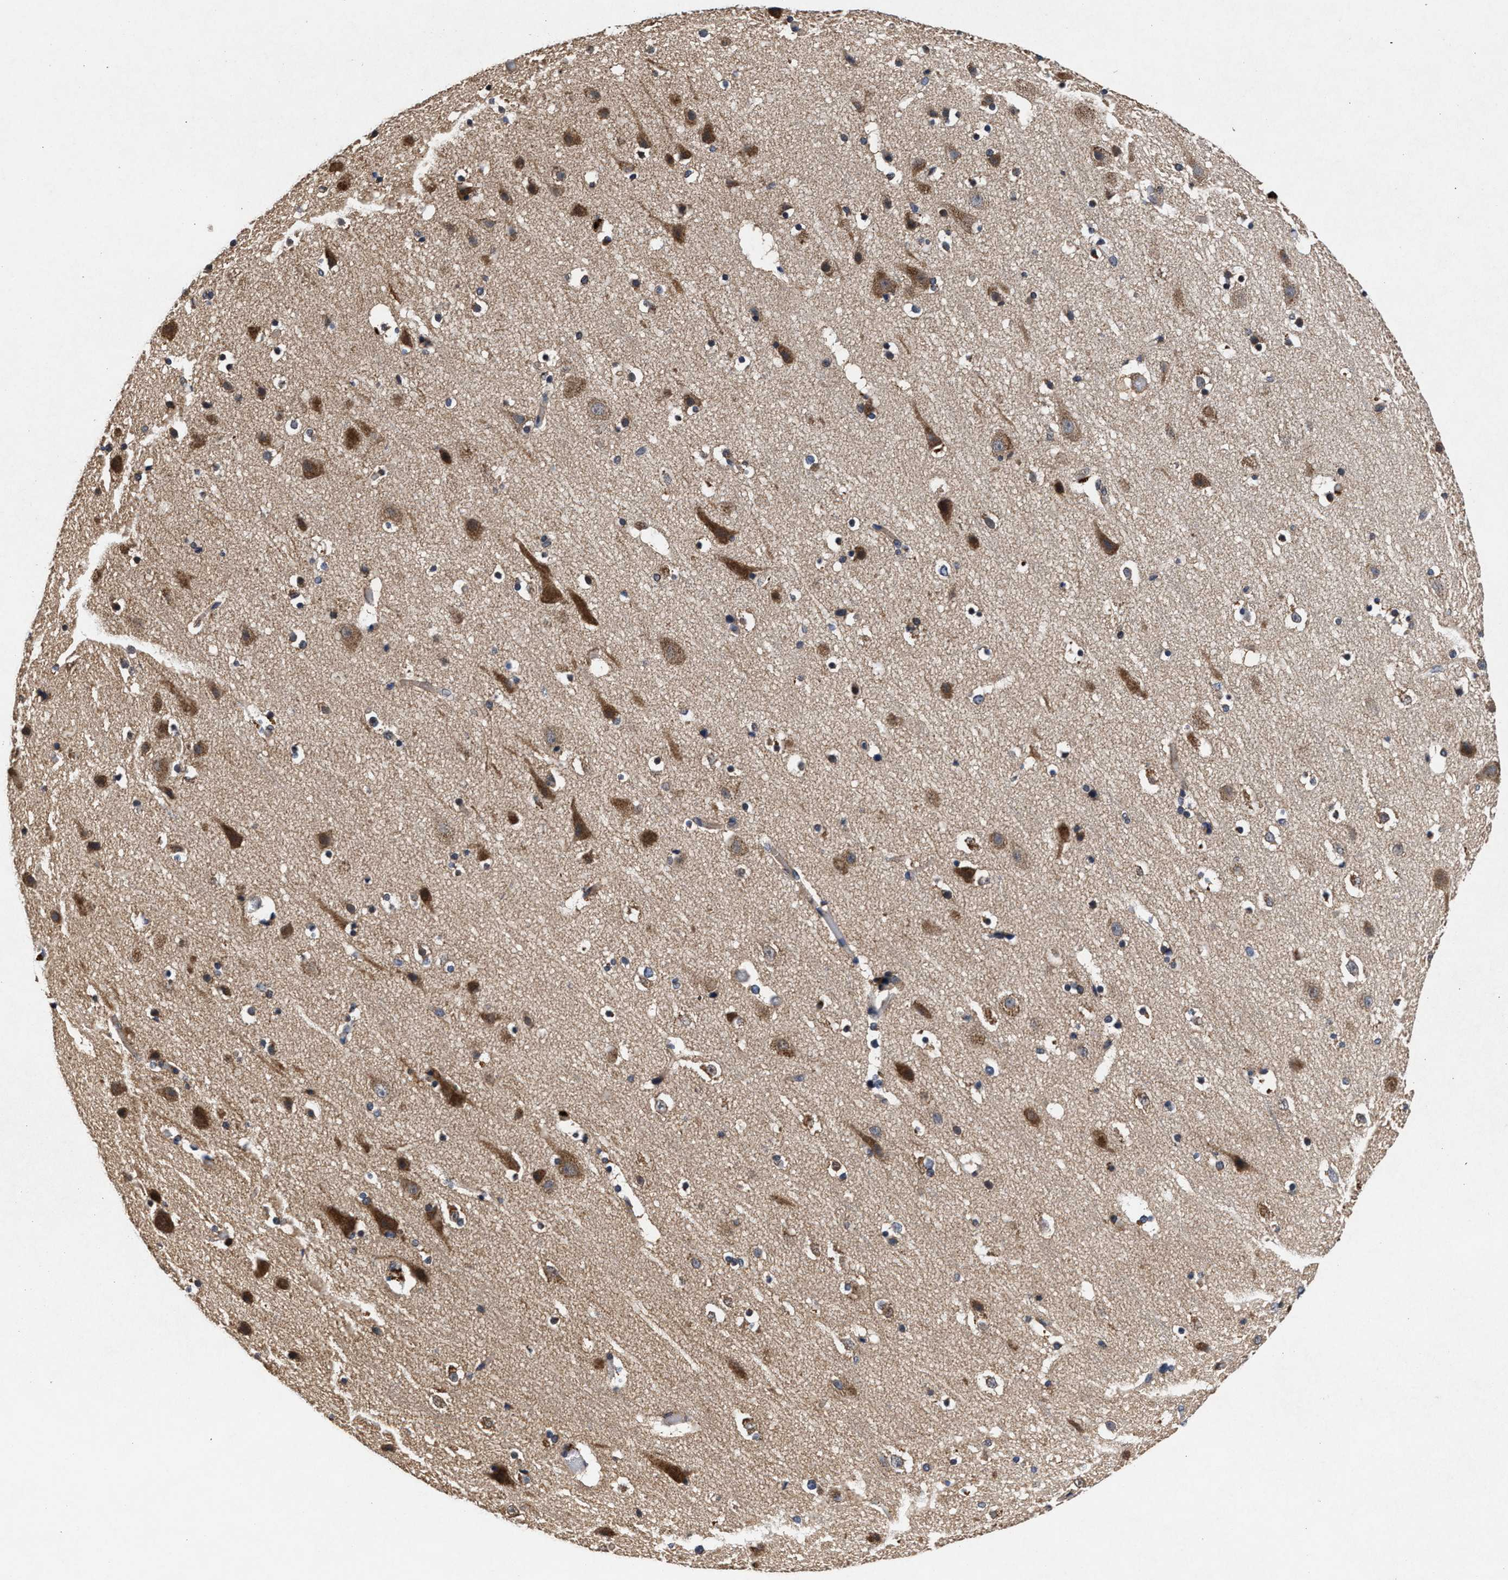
{"staining": {"intensity": "weak", "quantity": ">75%", "location": "cytoplasmic/membranous"}, "tissue": "cerebral cortex", "cell_type": "Endothelial cells", "image_type": "normal", "snomed": [{"axis": "morphology", "description": "Normal tissue, NOS"}, {"axis": "topography", "description": "Cerebral cortex"}], "caption": "High-power microscopy captured an IHC micrograph of unremarkable cerebral cortex, revealing weak cytoplasmic/membranous positivity in about >75% of endothelial cells.", "gene": "NFKB2", "patient": {"sex": "male", "age": 45}}